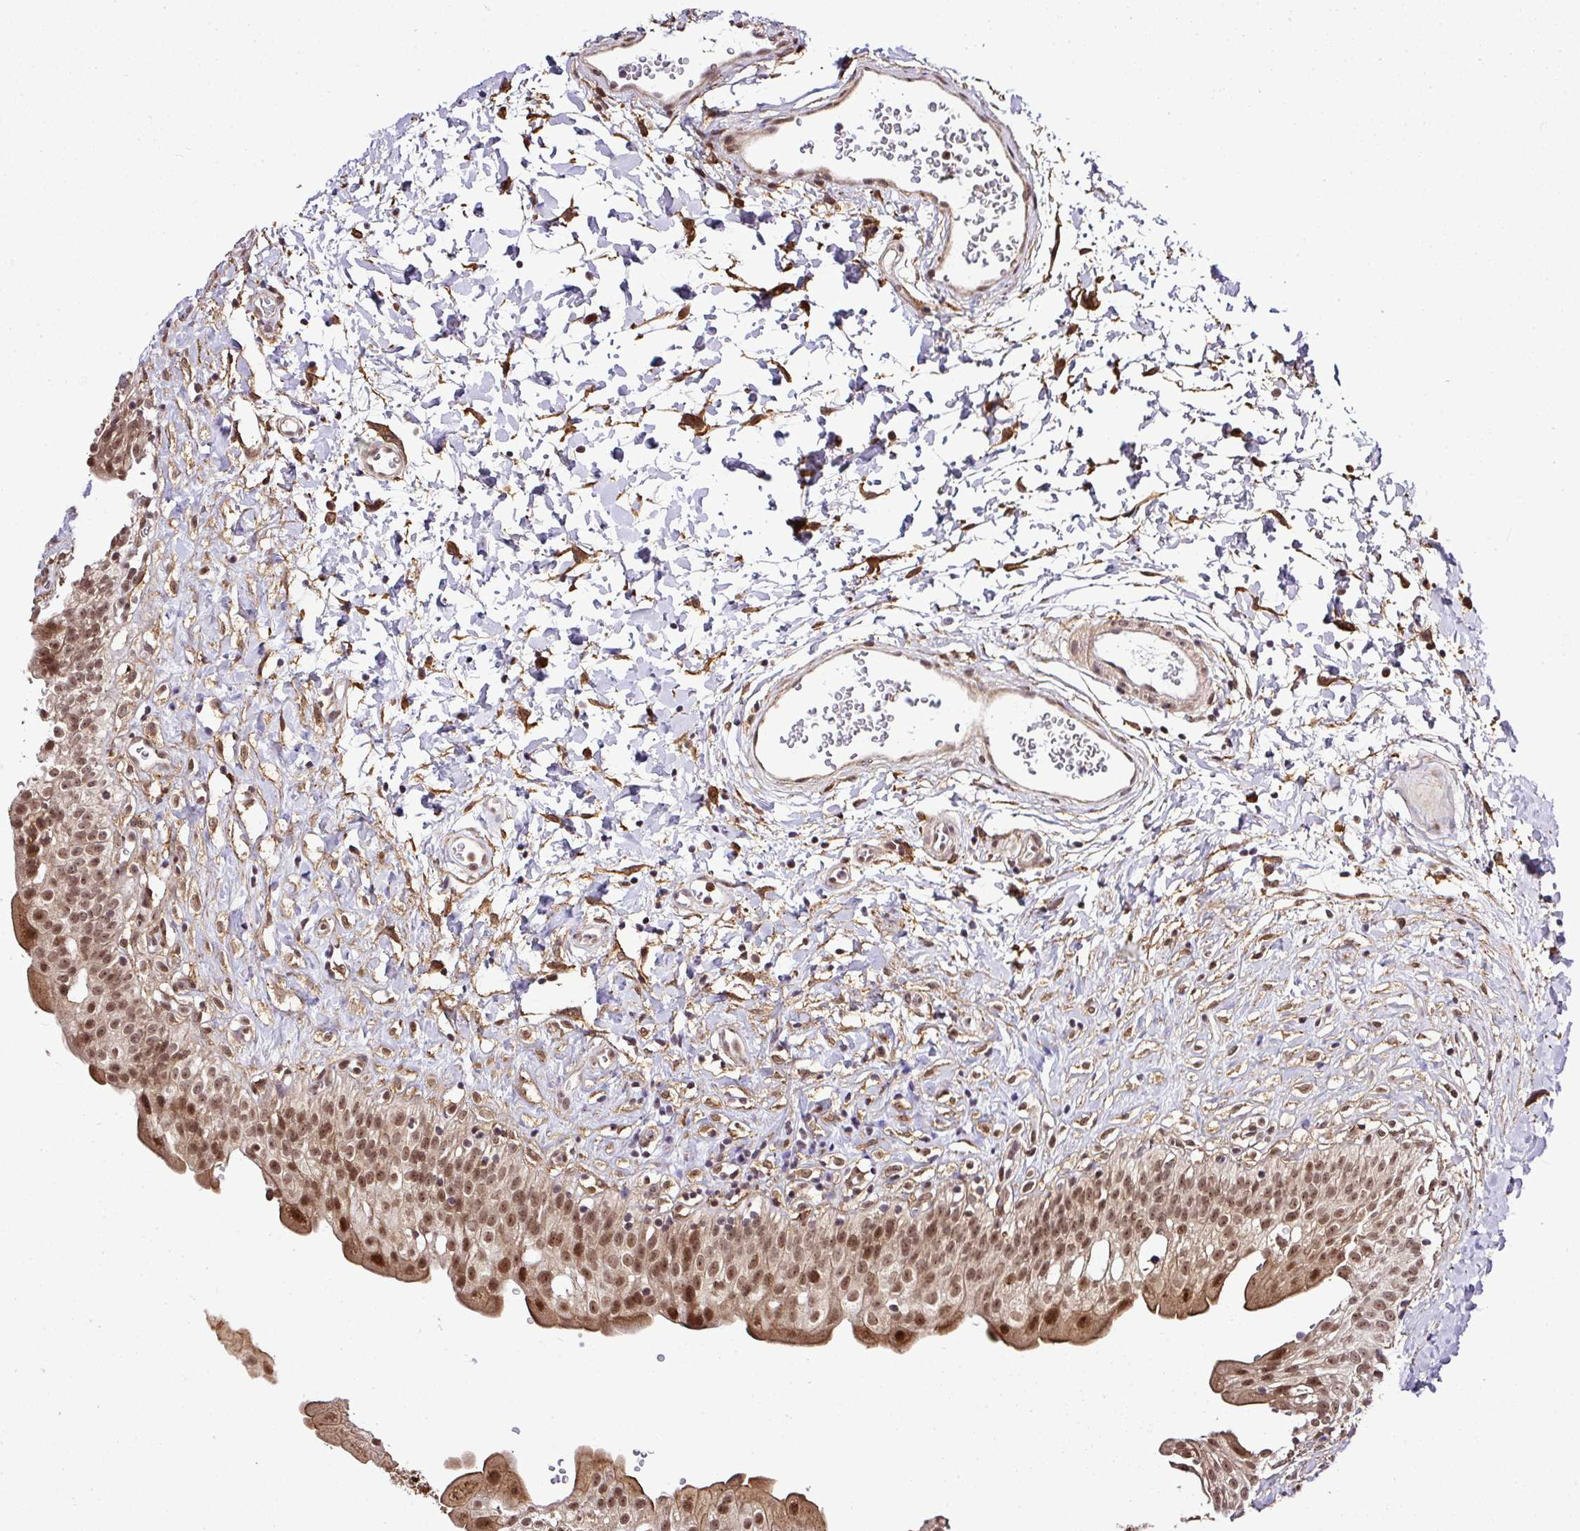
{"staining": {"intensity": "moderate", "quantity": ">75%", "location": "cytoplasmic/membranous,nuclear"}, "tissue": "urinary bladder", "cell_type": "Urothelial cells", "image_type": "normal", "snomed": [{"axis": "morphology", "description": "Normal tissue, NOS"}, {"axis": "topography", "description": "Urinary bladder"}], "caption": "A brown stain shows moderate cytoplasmic/membranous,nuclear positivity of a protein in urothelial cells of normal human urinary bladder.", "gene": "FAM153A", "patient": {"sex": "male", "age": 51}}